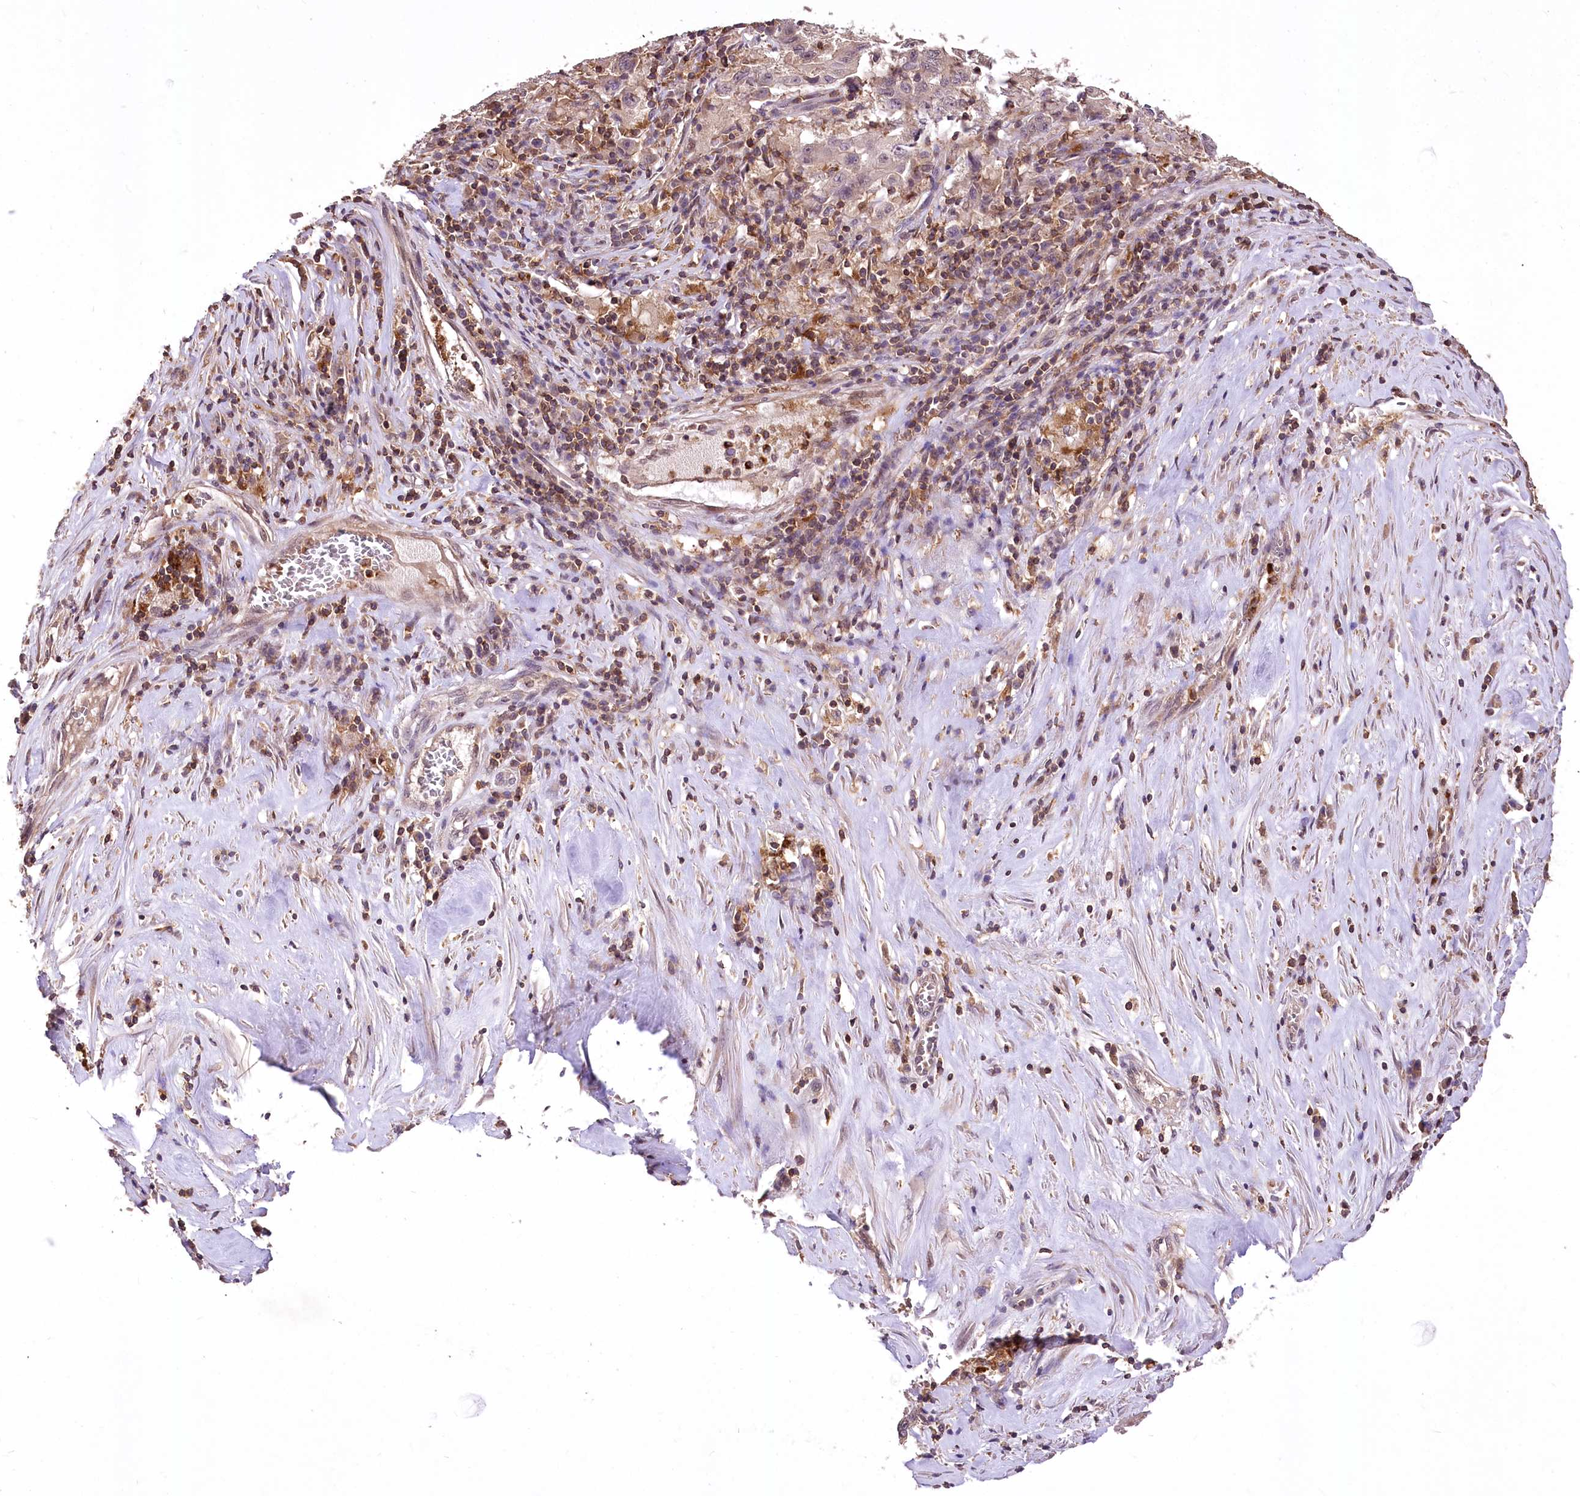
{"staining": {"intensity": "negative", "quantity": "none", "location": "none"}, "tissue": "pancreatic cancer", "cell_type": "Tumor cells", "image_type": "cancer", "snomed": [{"axis": "morphology", "description": "Adenocarcinoma, NOS"}, {"axis": "topography", "description": "Pancreas"}], "caption": "DAB immunohistochemical staining of pancreatic cancer reveals no significant positivity in tumor cells.", "gene": "SERGEF", "patient": {"sex": "male", "age": 63}}